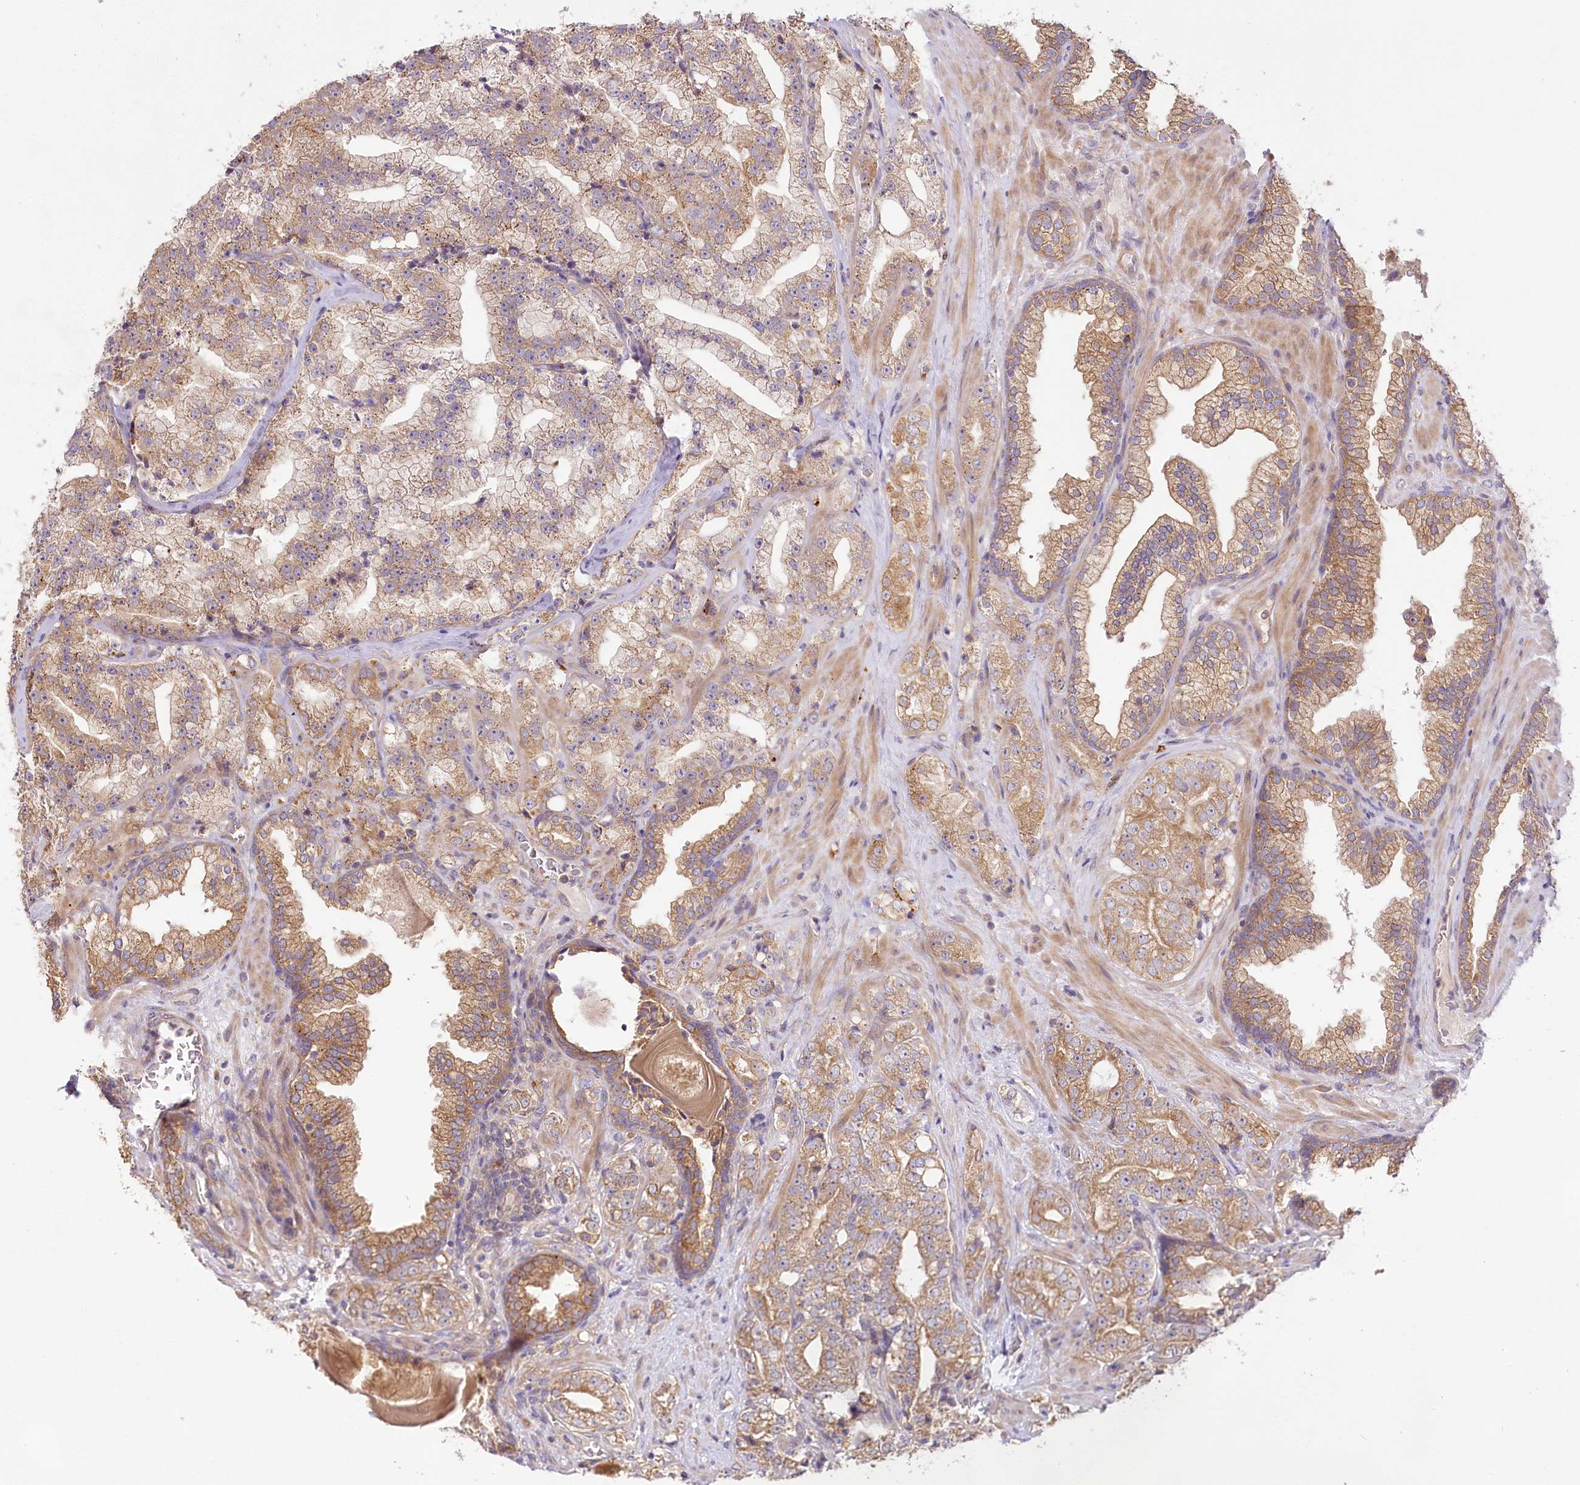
{"staining": {"intensity": "moderate", "quantity": "25%-75%", "location": "cytoplasmic/membranous"}, "tissue": "prostate cancer", "cell_type": "Tumor cells", "image_type": "cancer", "snomed": [{"axis": "morphology", "description": "Adenocarcinoma, High grade"}, {"axis": "topography", "description": "Prostate"}], "caption": "The histopathology image reveals a brown stain indicating the presence of a protein in the cytoplasmic/membranous of tumor cells in prostate high-grade adenocarcinoma.", "gene": "PYROXD1", "patient": {"sex": "male", "age": 64}}